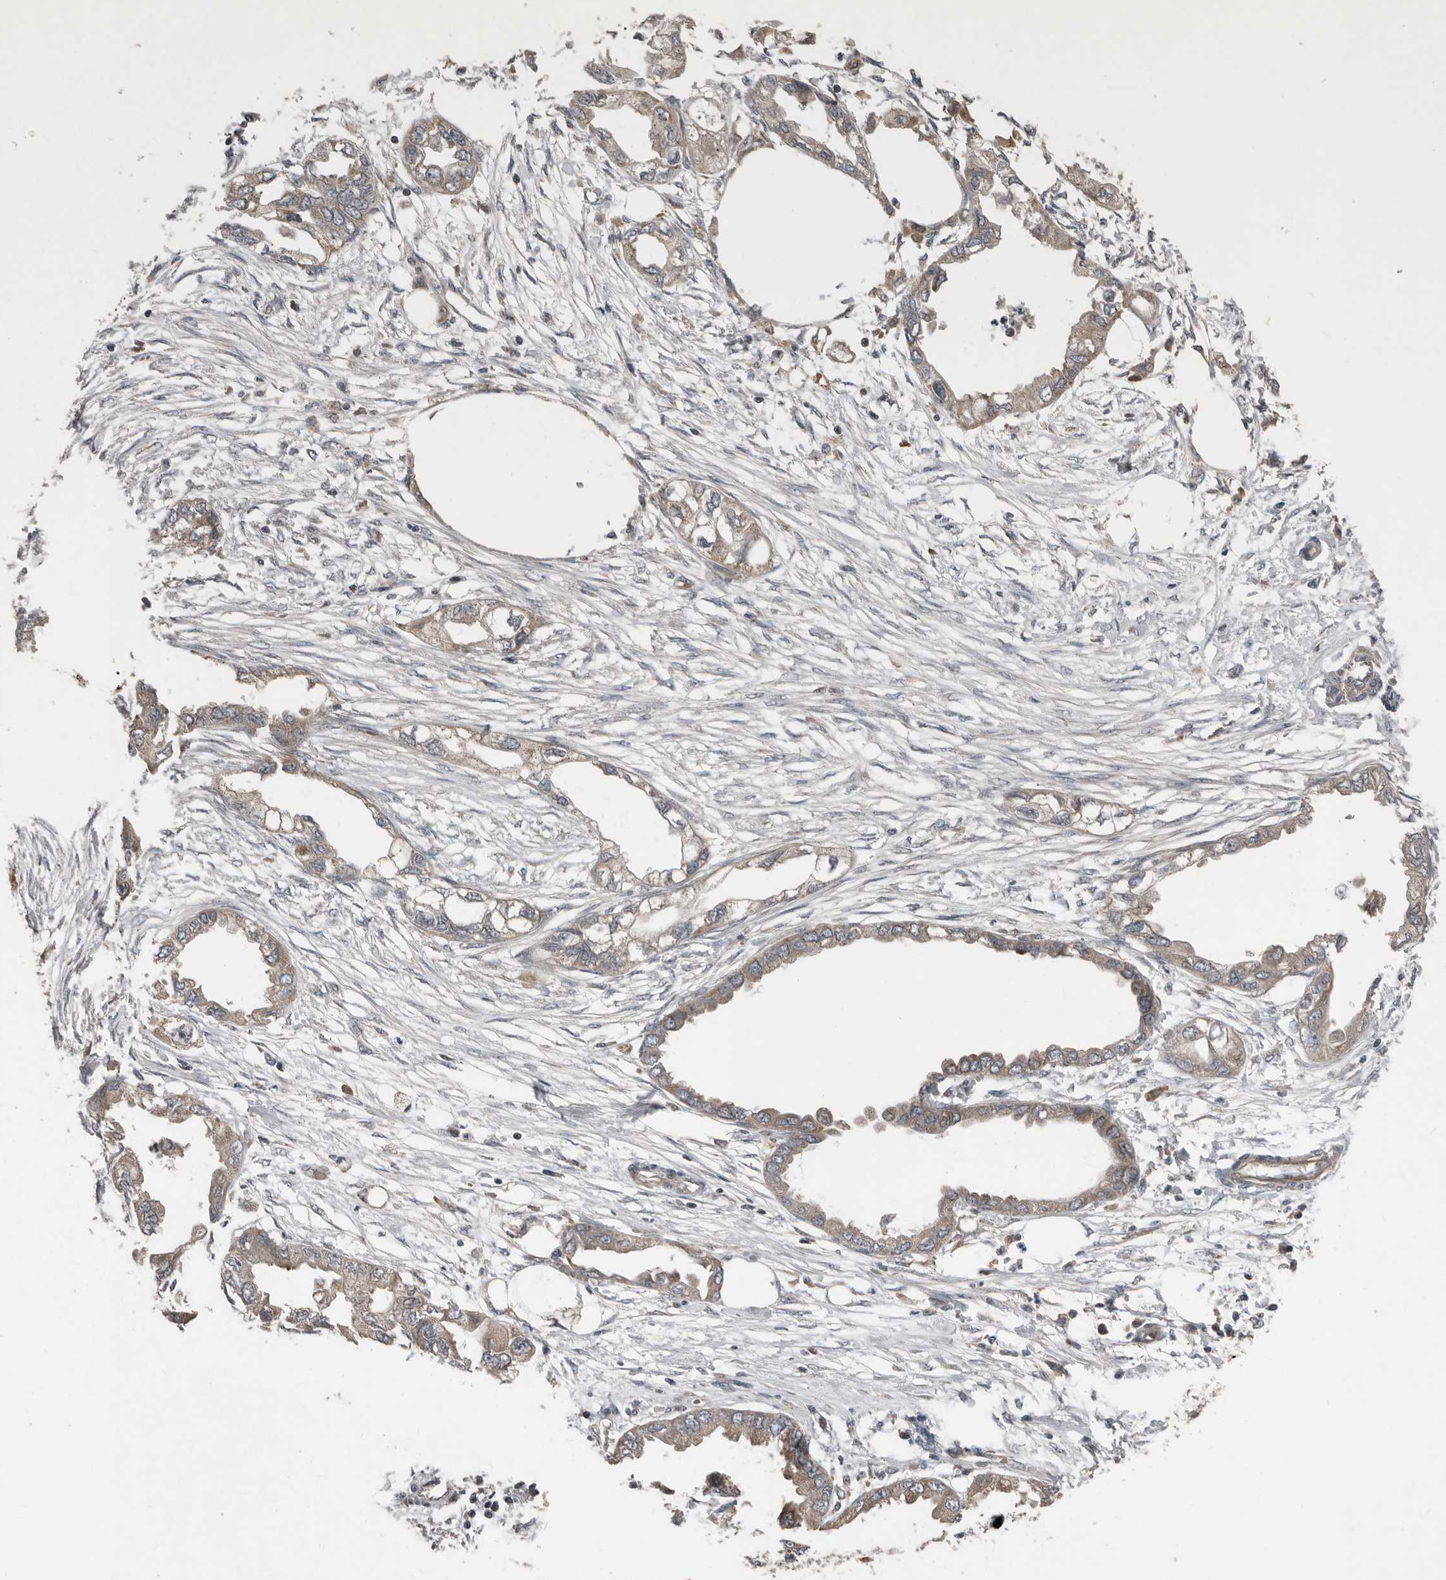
{"staining": {"intensity": "weak", "quantity": "<25%", "location": "cytoplasmic/membranous"}, "tissue": "endometrial cancer", "cell_type": "Tumor cells", "image_type": "cancer", "snomed": [{"axis": "morphology", "description": "Adenocarcinoma, NOS"}, {"axis": "morphology", "description": "Adenocarcinoma, metastatic, NOS"}, {"axis": "topography", "description": "Adipose tissue"}, {"axis": "topography", "description": "Endometrium"}], "caption": "Immunohistochemistry image of human endometrial cancer (adenocarcinoma) stained for a protein (brown), which shows no expression in tumor cells.", "gene": "SLC6A7", "patient": {"sex": "female", "age": 67}}